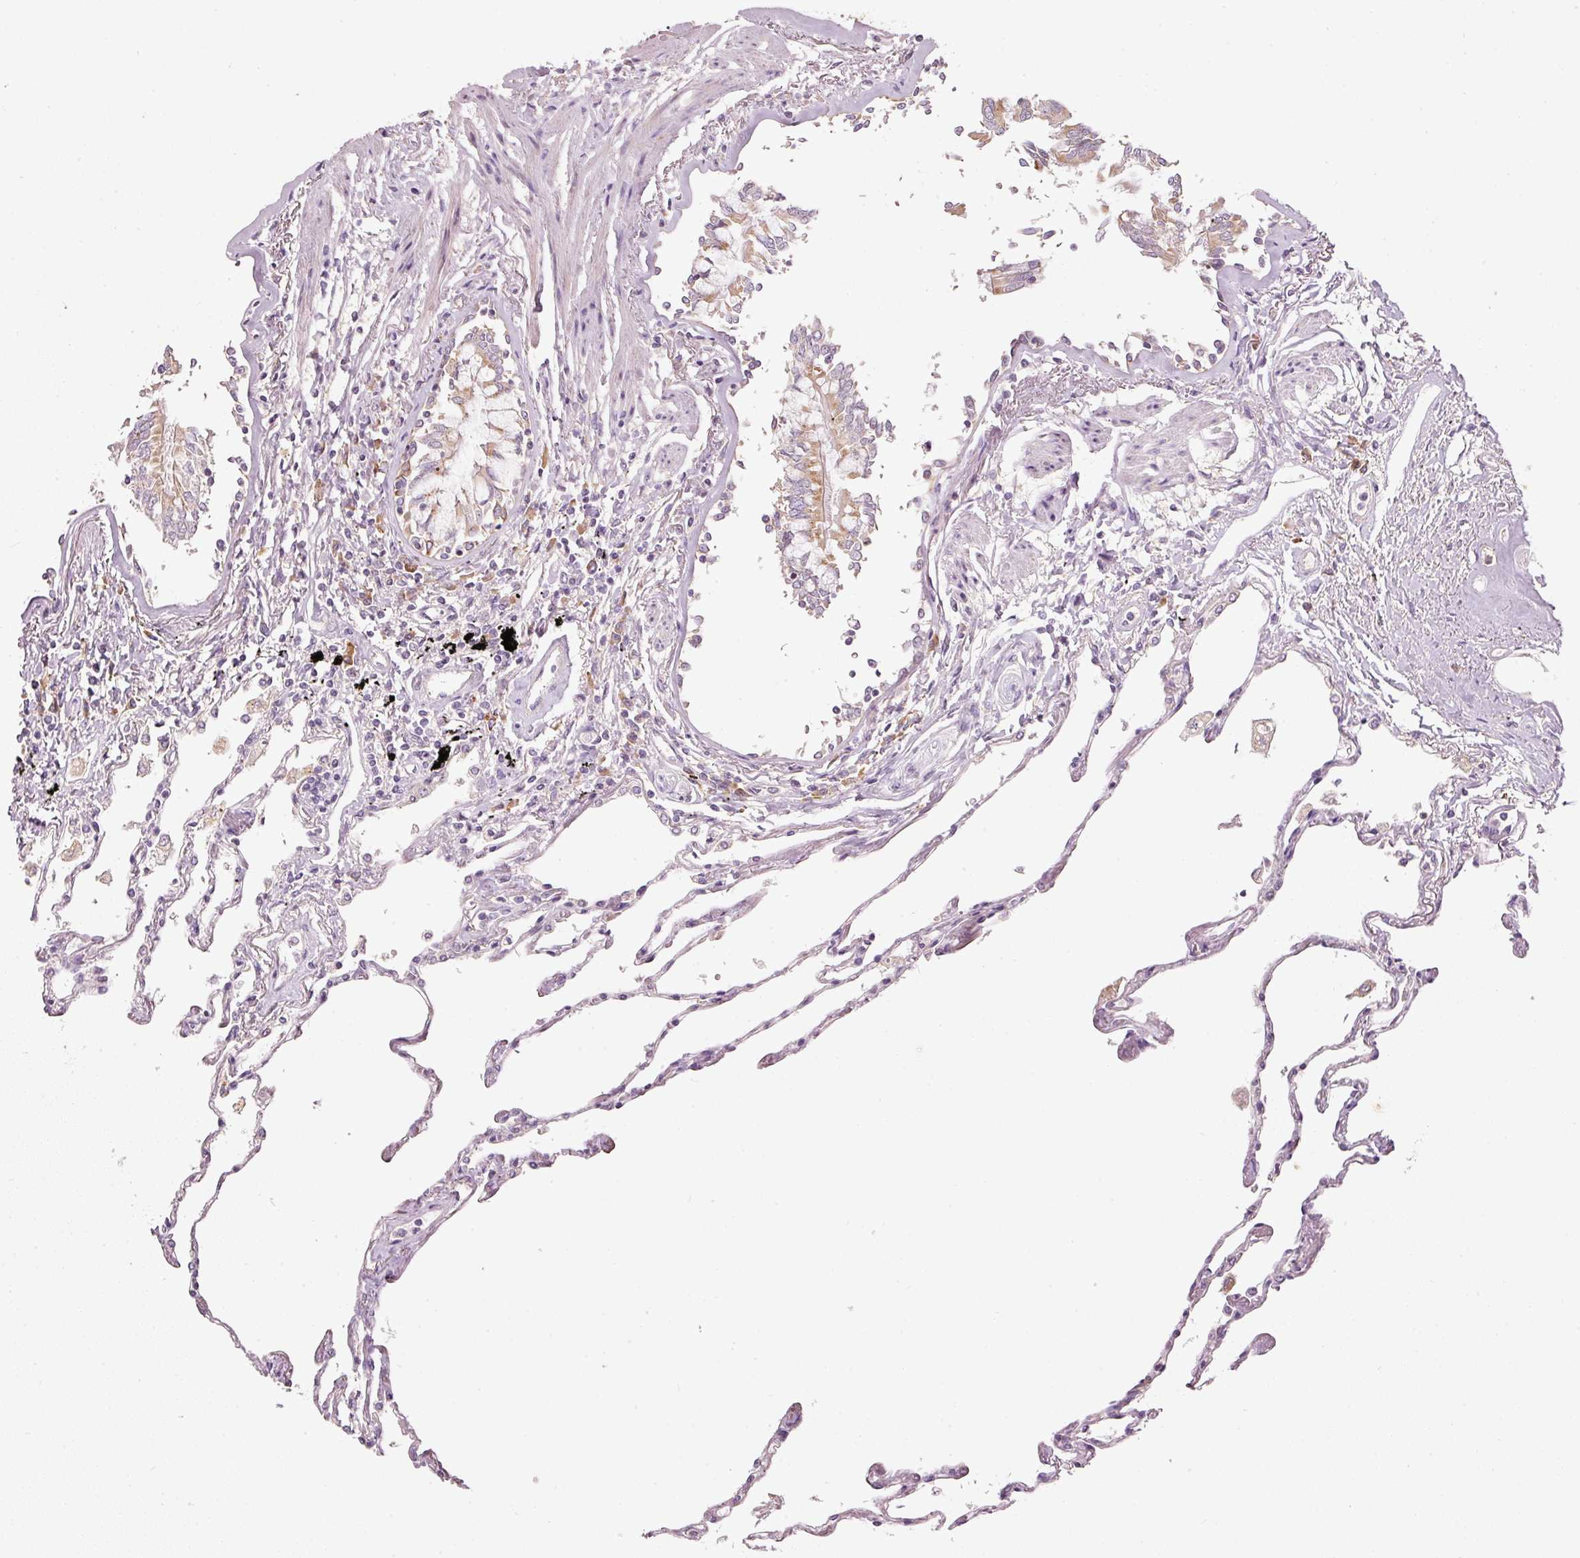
{"staining": {"intensity": "moderate", "quantity": "<25%", "location": "cytoplasmic/membranous"}, "tissue": "lung", "cell_type": "Alveolar cells", "image_type": "normal", "snomed": [{"axis": "morphology", "description": "Normal tissue, NOS"}, {"axis": "topography", "description": "Lung"}], "caption": "Lung stained with DAB IHC demonstrates low levels of moderate cytoplasmic/membranous positivity in approximately <25% of alveolar cells. The staining was performed using DAB (3,3'-diaminobenzidine) to visualize the protein expression in brown, while the nuclei were stained in blue with hematoxylin (Magnification: 20x).", "gene": "MAP10", "patient": {"sex": "female", "age": 67}}